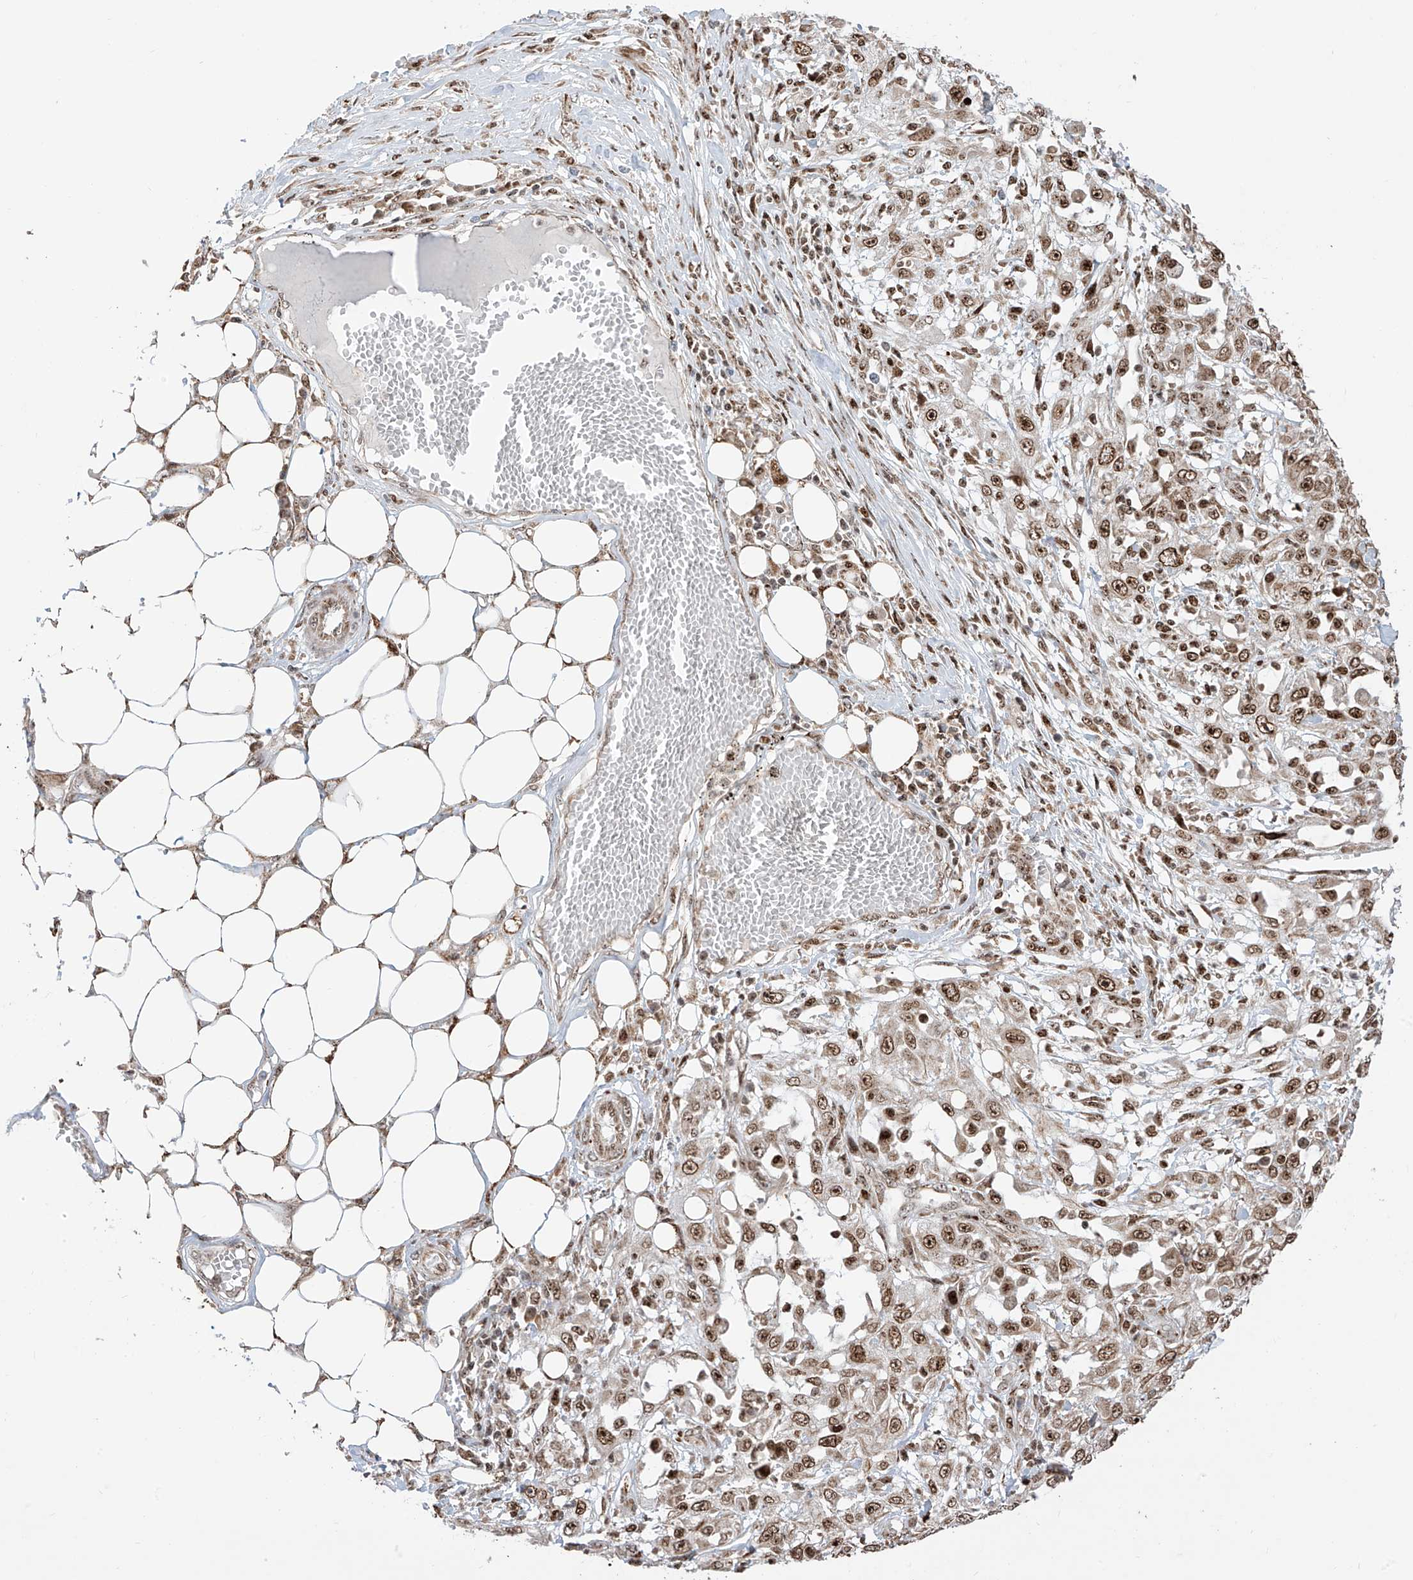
{"staining": {"intensity": "moderate", "quantity": ">75%", "location": "cytoplasmic/membranous,nuclear"}, "tissue": "skin cancer", "cell_type": "Tumor cells", "image_type": "cancer", "snomed": [{"axis": "morphology", "description": "Squamous cell carcinoma, NOS"}, {"axis": "morphology", "description": "Squamous cell carcinoma, metastatic, NOS"}, {"axis": "topography", "description": "Skin"}, {"axis": "topography", "description": "Lymph node"}], "caption": "Immunohistochemistry micrograph of neoplastic tissue: skin cancer stained using immunohistochemistry (IHC) demonstrates medium levels of moderate protein expression localized specifically in the cytoplasmic/membranous and nuclear of tumor cells, appearing as a cytoplasmic/membranous and nuclear brown color.", "gene": "ZBTB8A", "patient": {"sex": "male", "age": 75}}